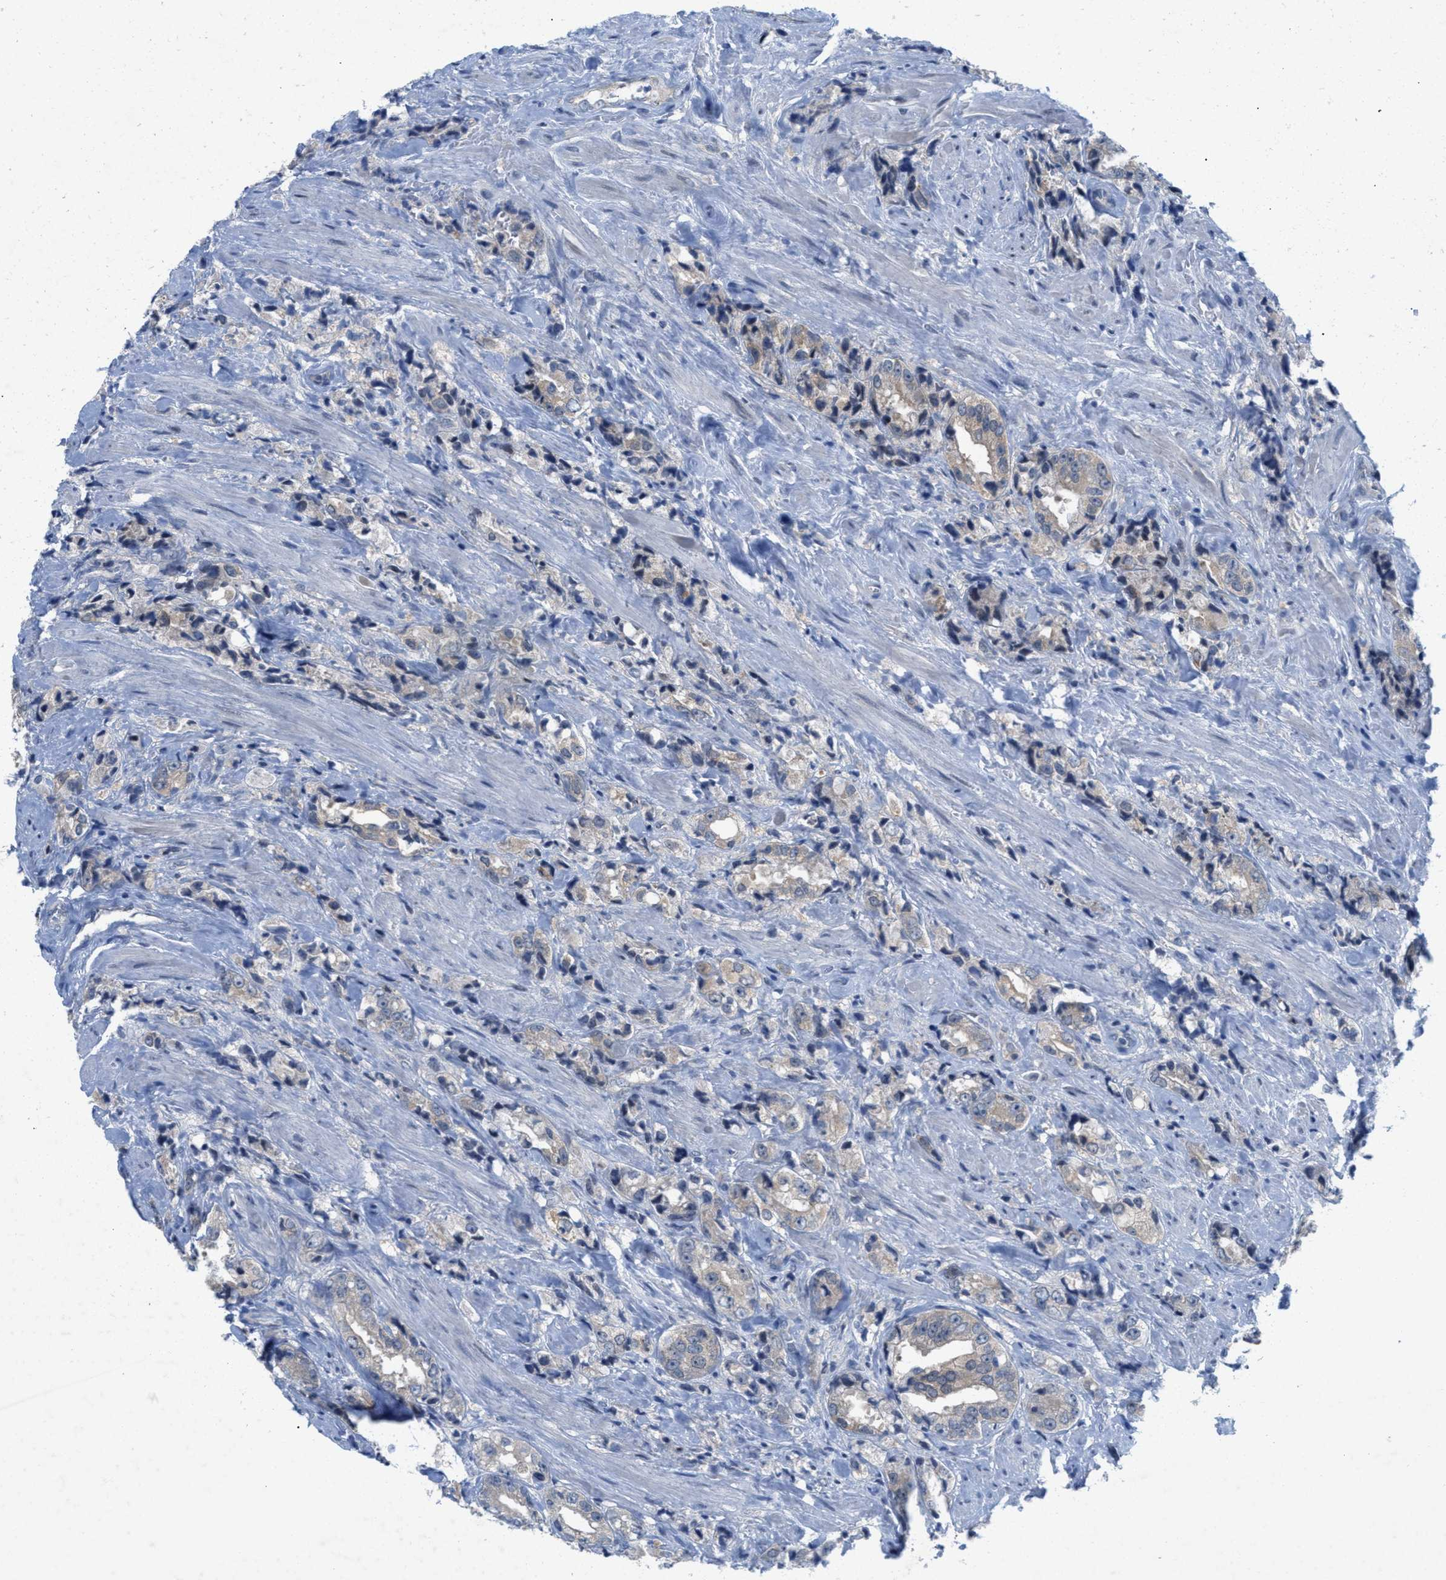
{"staining": {"intensity": "weak", "quantity": "<25%", "location": "cytoplasmic/membranous"}, "tissue": "prostate cancer", "cell_type": "Tumor cells", "image_type": "cancer", "snomed": [{"axis": "morphology", "description": "Adenocarcinoma, High grade"}, {"axis": "topography", "description": "Prostate"}], "caption": "Human adenocarcinoma (high-grade) (prostate) stained for a protein using IHC displays no expression in tumor cells.", "gene": "WIPI2", "patient": {"sex": "male", "age": 61}}